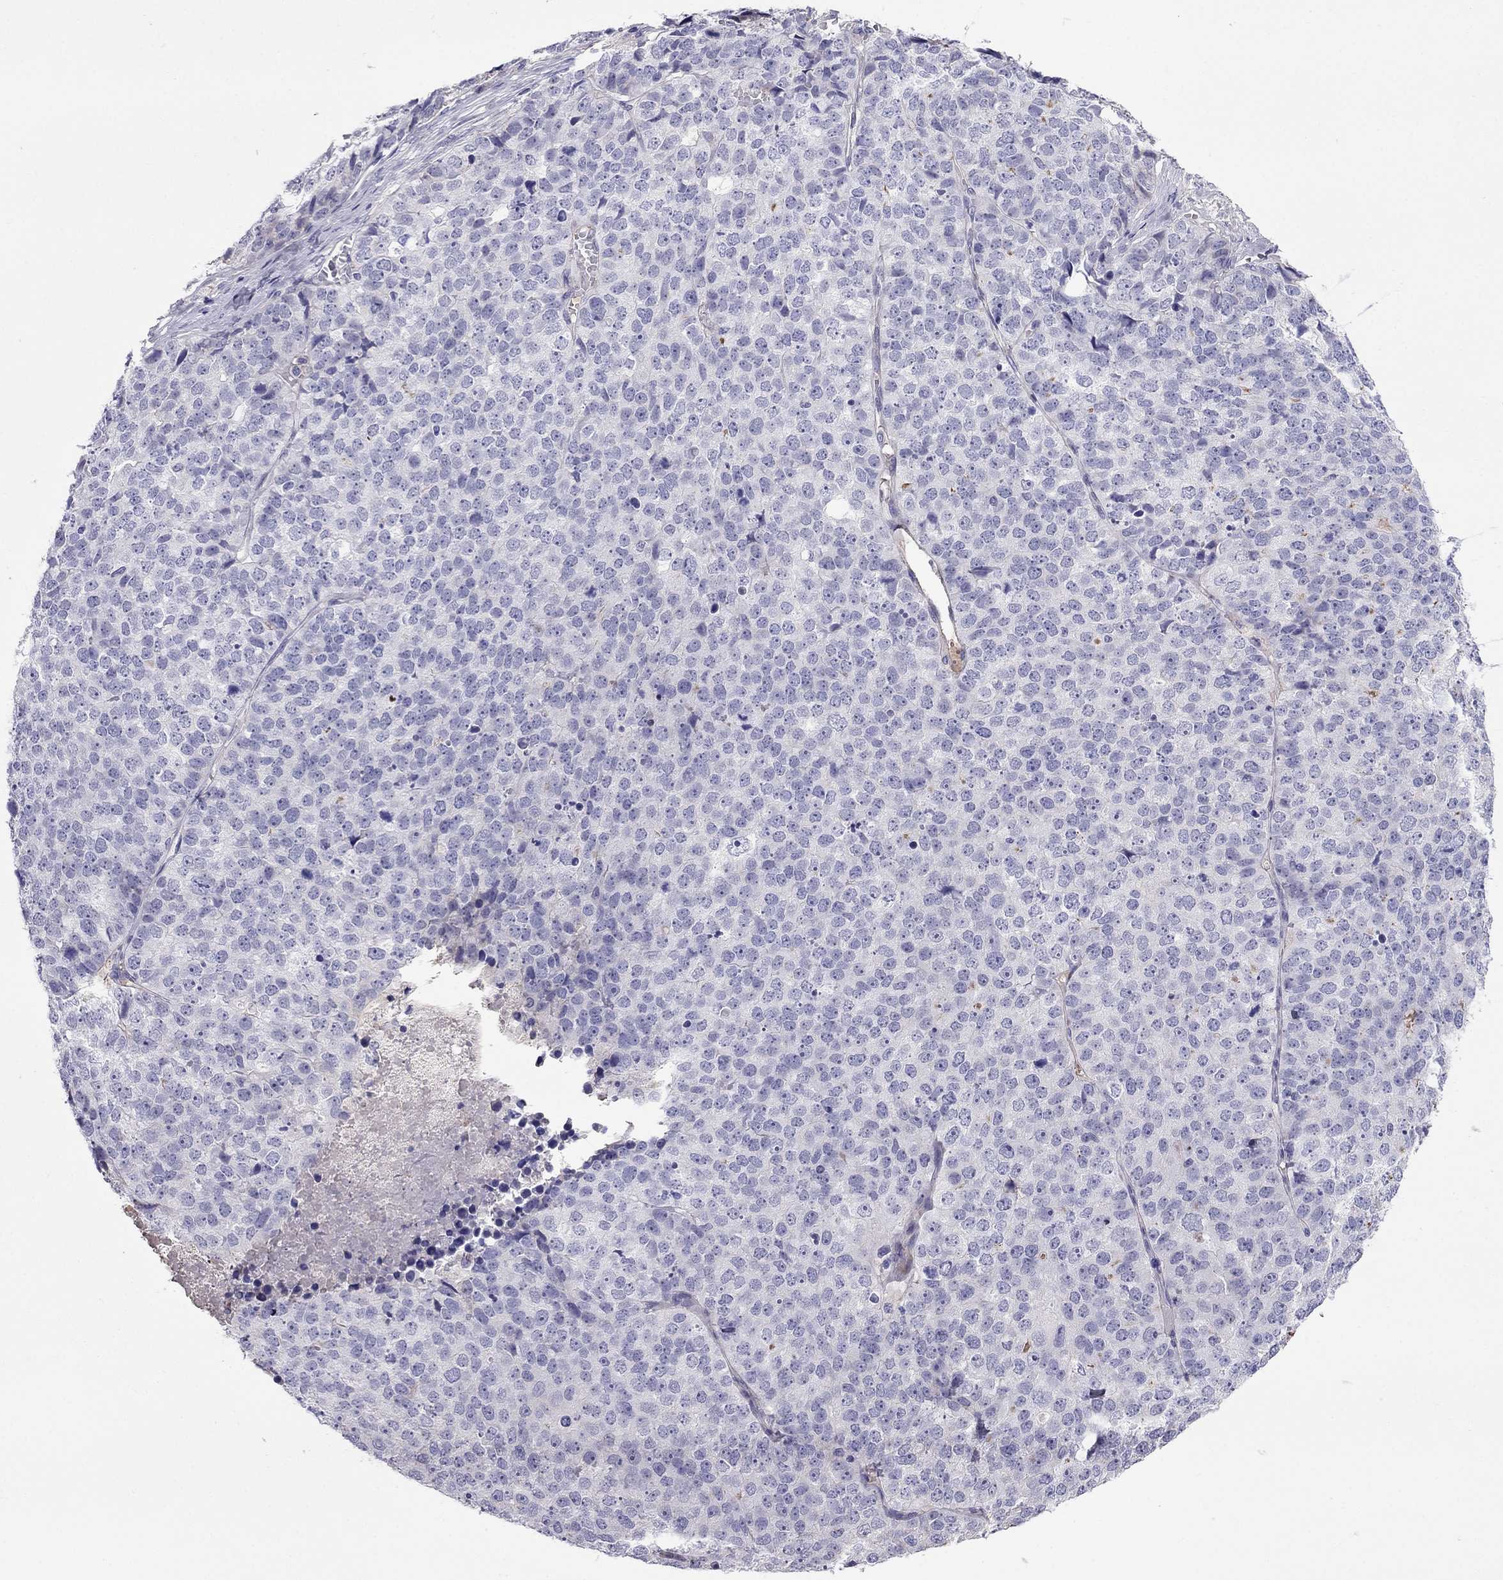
{"staining": {"intensity": "negative", "quantity": "none", "location": "none"}, "tissue": "stomach cancer", "cell_type": "Tumor cells", "image_type": "cancer", "snomed": [{"axis": "morphology", "description": "Adenocarcinoma, NOS"}, {"axis": "topography", "description": "Stomach"}], "caption": "Stomach adenocarcinoma was stained to show a protein in brown. There is no significant positivity in tumor cells.", "gene": "TBC1D21", "patient": {"sex": "male", "age": 69}}